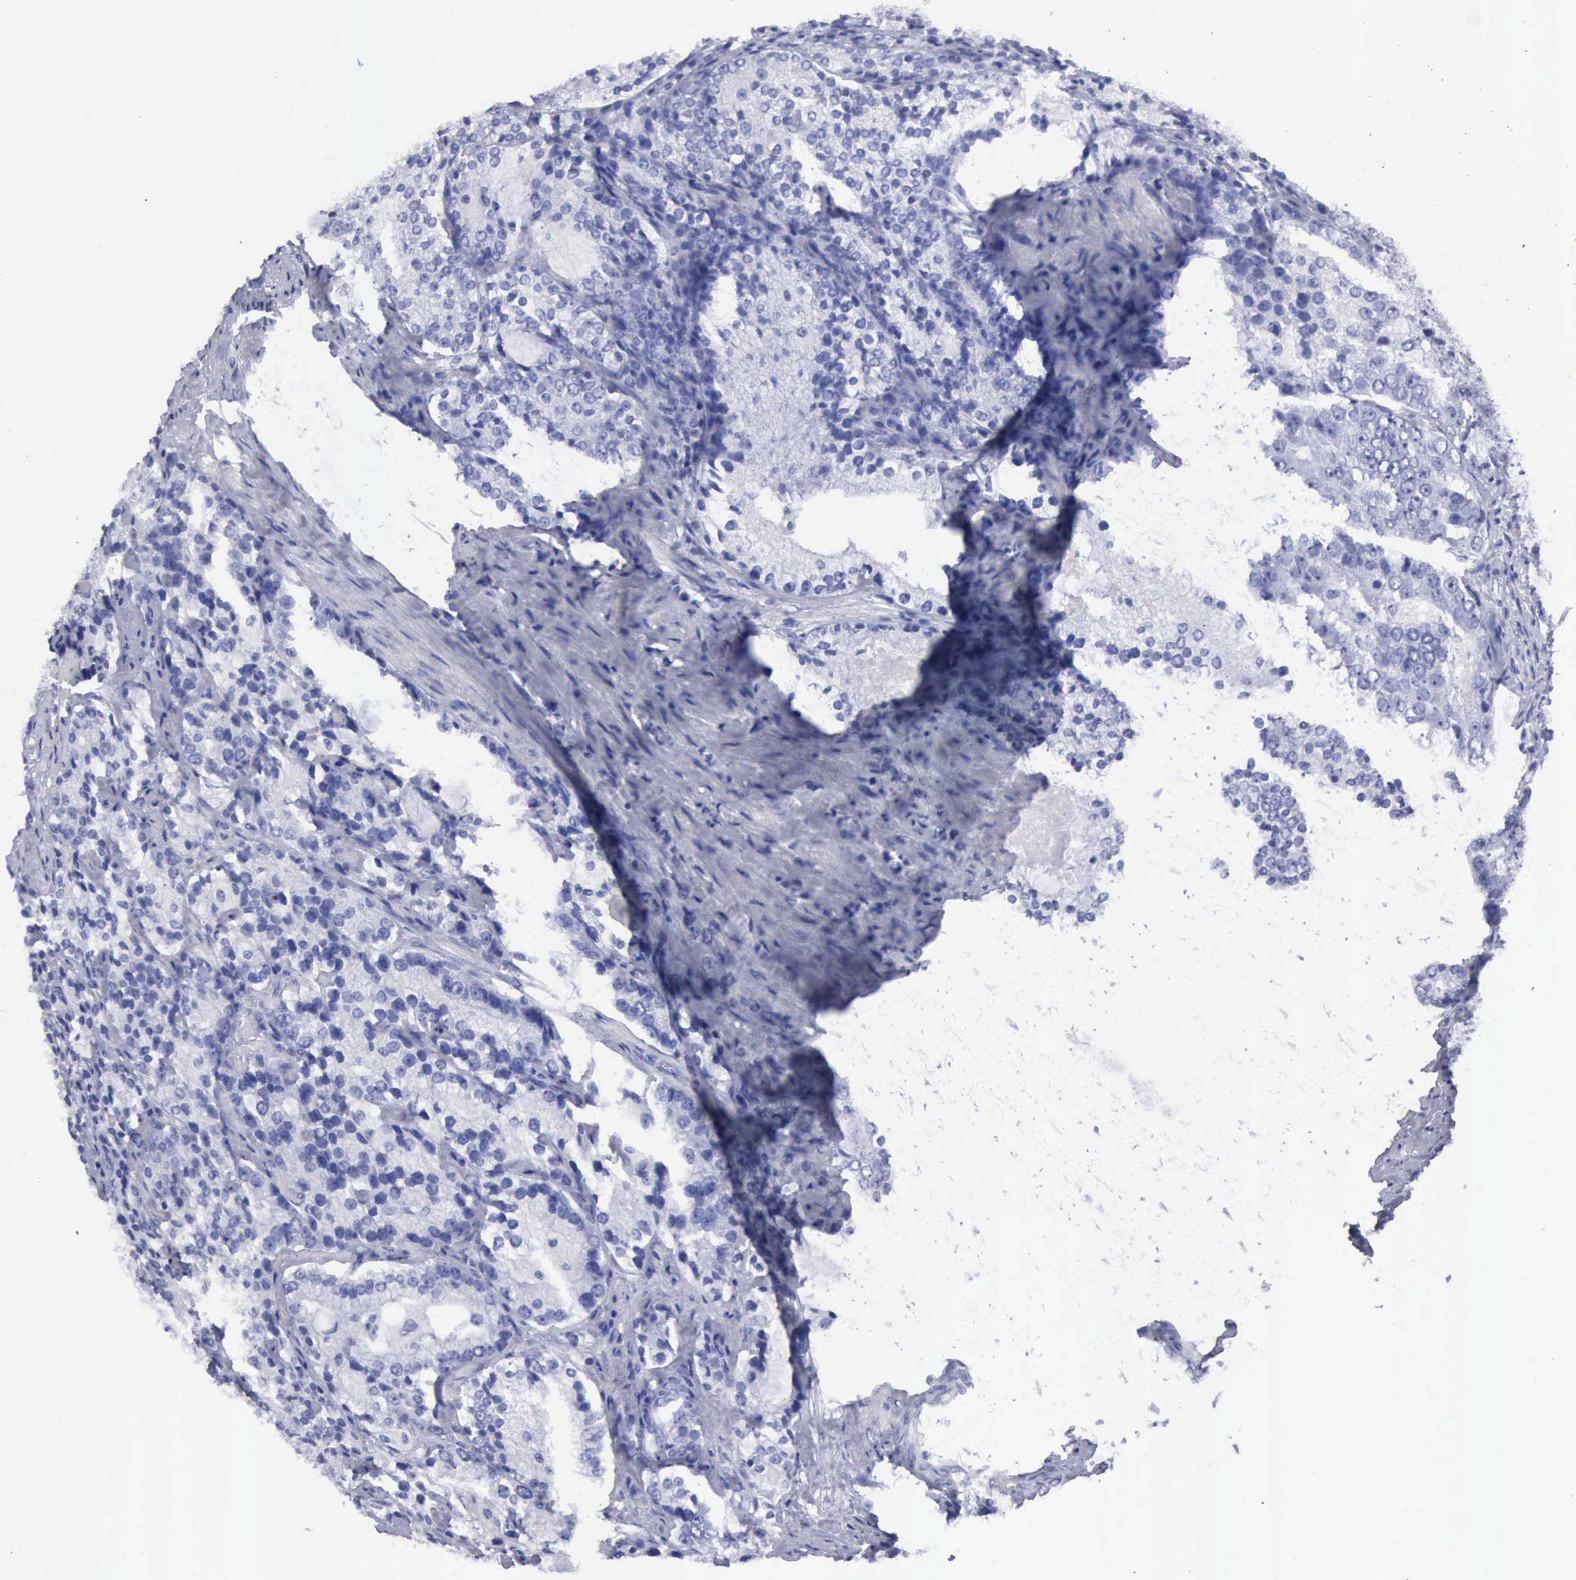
{"staining": {"intensity": "negative", "quantity": "none", "location": "none"}, "tissue": "prostate cancer", "cell_type": "Tumor cells", "image_type": "cancer", "snomed": [{"axis": "morphology", "description": "Adenocarcinoma, High grade"}, {"axis": "topography", "description": "Prostate"}], "caption": "High magnification brightfield microscopy of prostate adenocarcinoma (high-grade) stained with DAB (brown) and counterstained with hematoxylin (blue): tumor cells show no significant expression.", "gene": "CYP19A1", "patient": {"sex": "male", "age": 63}}